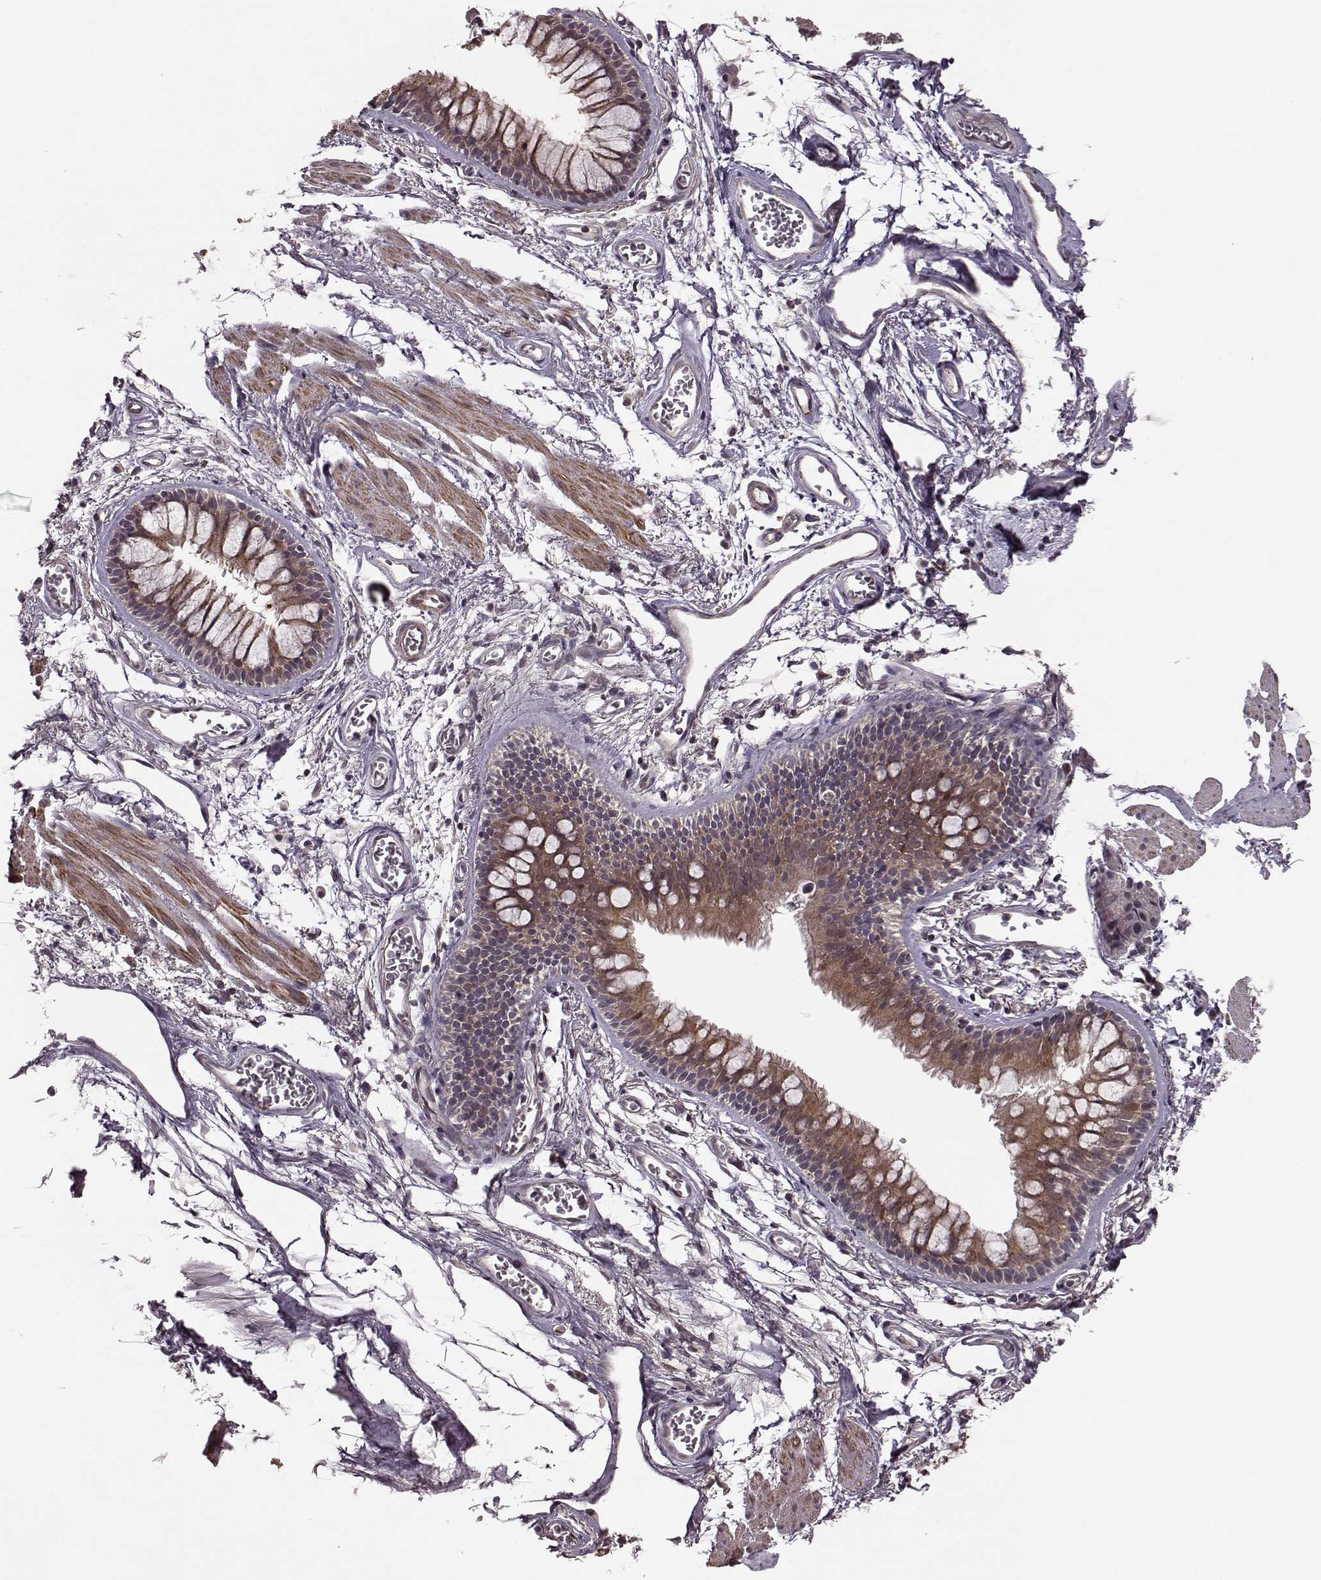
{"staining": {"intensity": "negative", "quantity": "none", "location": "none"}, "tissue": "soft tissue", "cell_type": "Chondrocytes", "image_type": "normal", "snomed": [{"axis": "morphology", "description": "Normal tissue, NOS"}, {"axis": "topography", "description": "Cartilage tissue"}, {"axis": "topography", "description": "Bronchus"}], "caption": "The micrograph demonstrates no significant positivity in chondrocytes of soft tissue.", "gene": "FNIP2", "patient": {"sex": "female", "age": 79}}